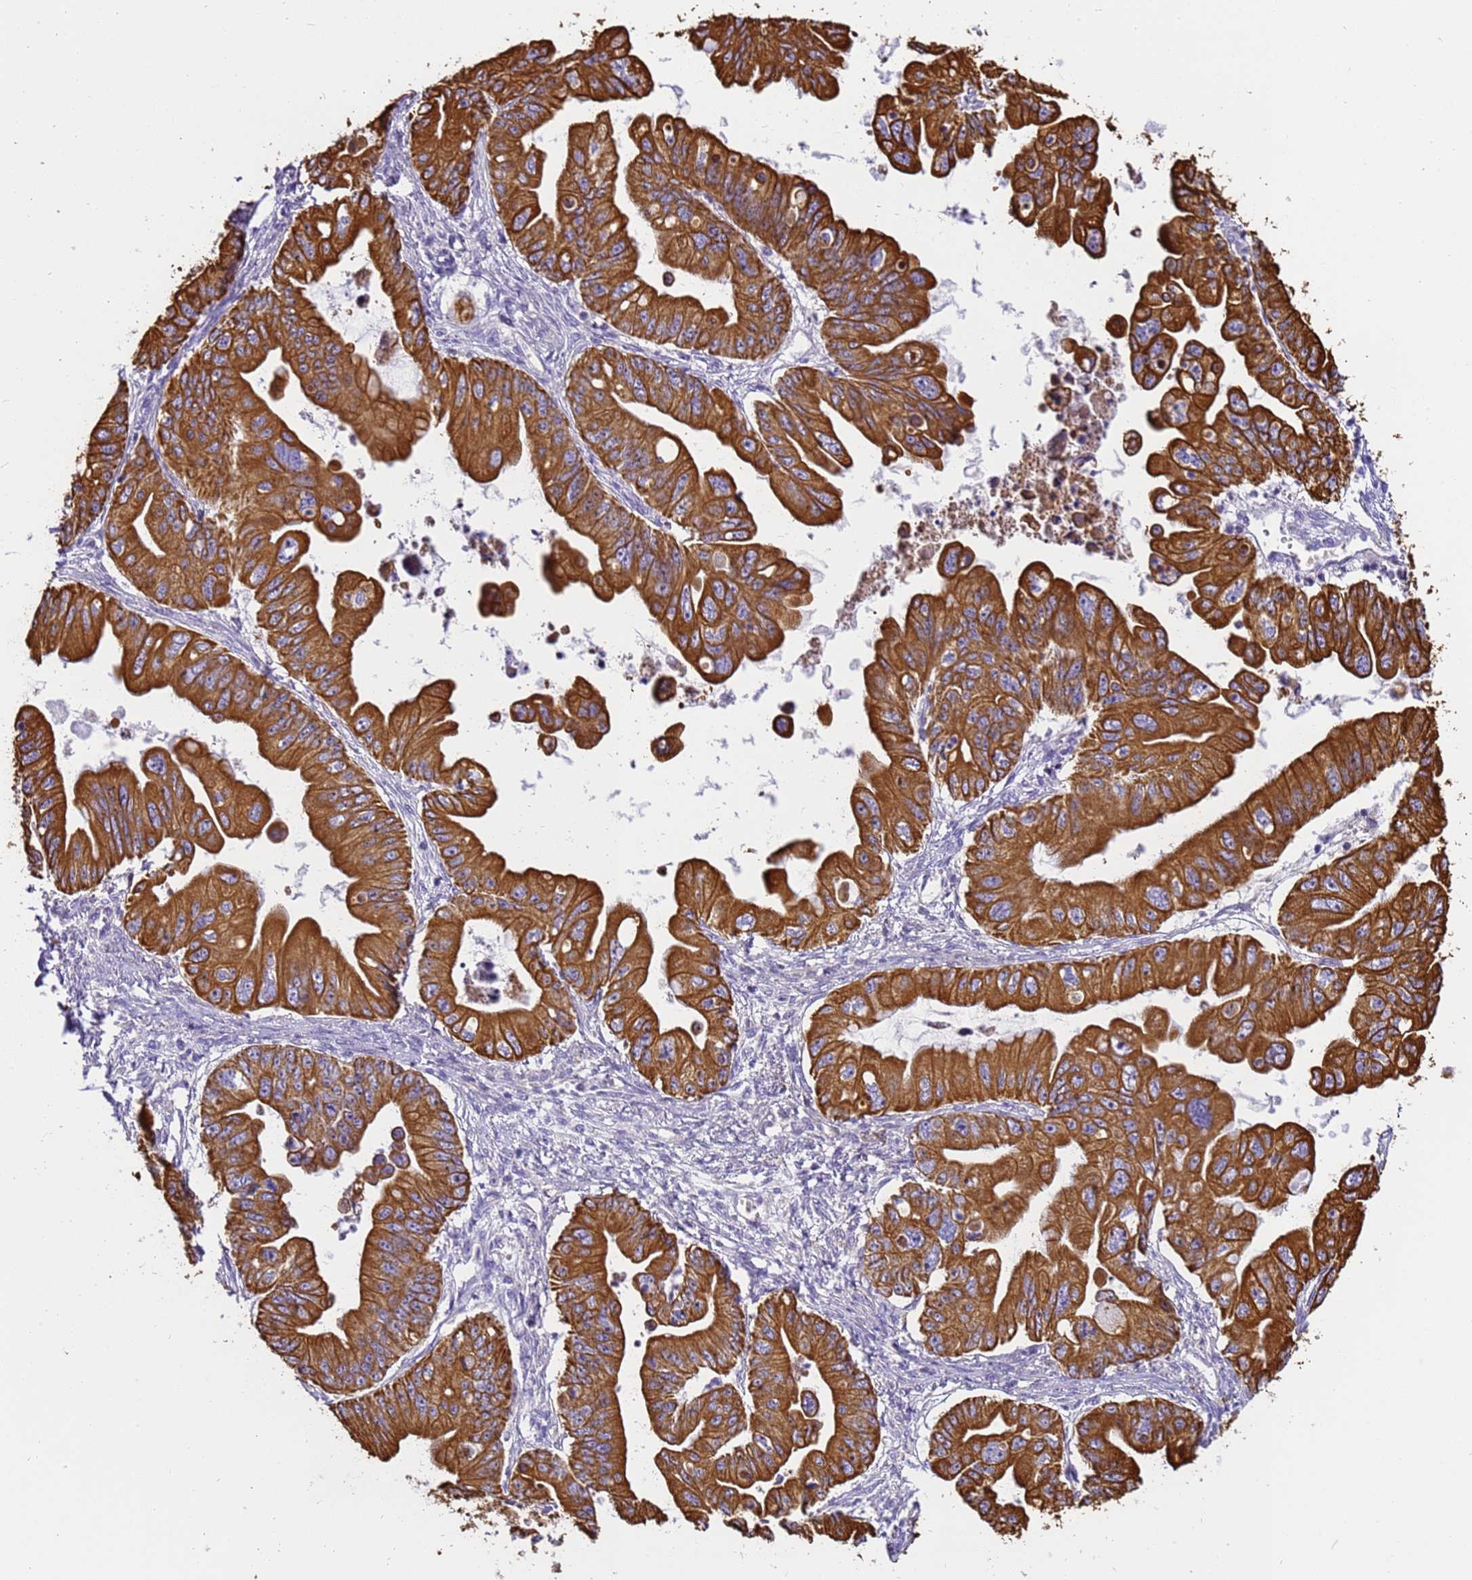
{"staining": {"intensity": "strong", "quantity": ">75%", "location": "cytoplasmic/membranous"}, "tissue": "ovarian cancer", "cell_type": "Tumor cells", "image_type": "cancer", "snomed": [{"axis": "morphology", "description": "Cystadenocarcinoma, mucinous, NOS"}, {"axis": "topography", "description": "Ovary"}], "caption": "Protein expression by IHC demonstrates strong cytoplasmic/membranous positivity in approximately >75% of tumor cells in mucinous cystadenocarcinoma (ovarian).", "gene": "PIEZO2", "patient": {"sex": "female", "age": 71}}